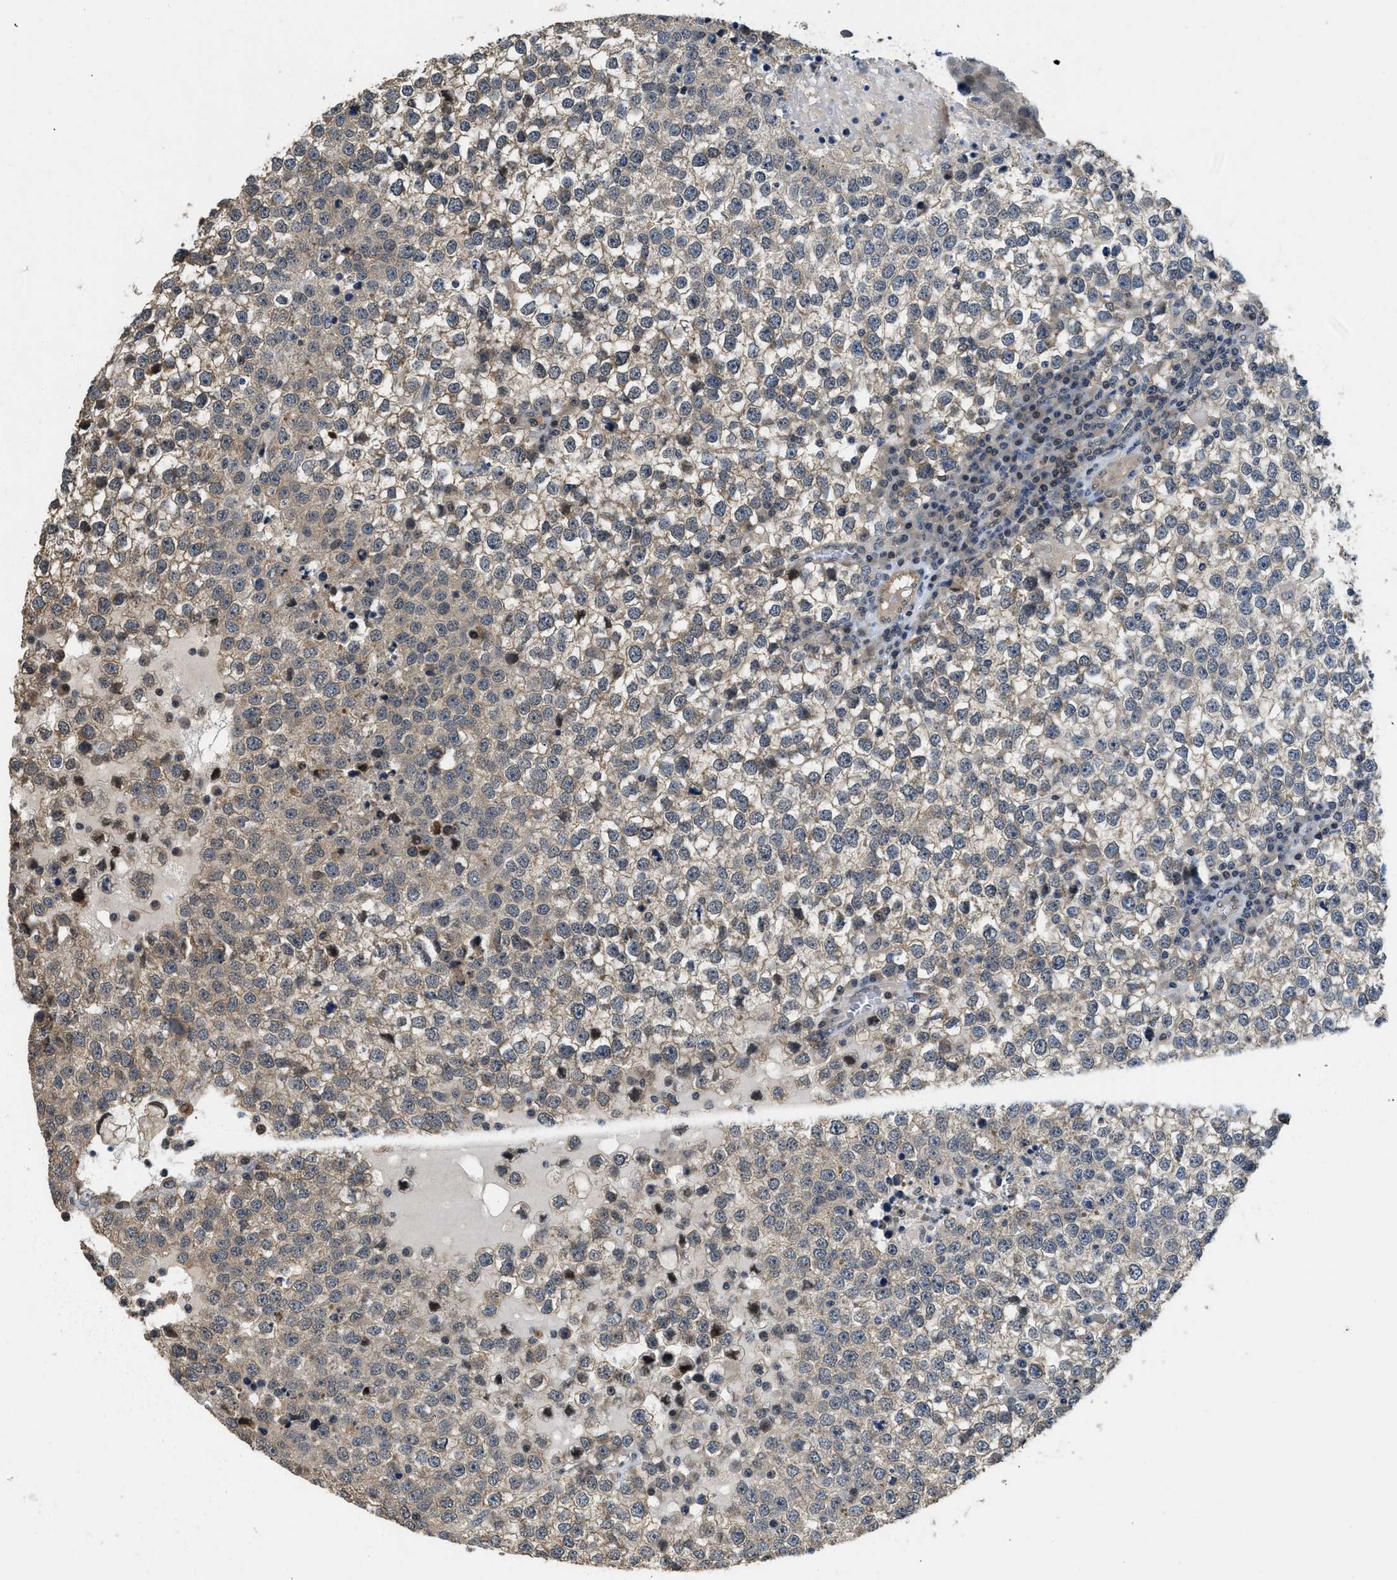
{"staining": {"intensity": "weak", "quantity": ">75%", "location": "cytoplasmic/membranous"}, "tissue": "testis cancer", "cell_type": "Tumor cells", "image_type": "cancer", "snomed": [{"axis": "morphology", "description": "Seminoma, NOS"}, {"axis": "topography", "description": "Testis"}], "caption": "Protein staining exhibits weak cytoplasmic/membranous staining in about >75% of tumor cells in testis cancer.", "gene": "TES", "patient": {"sex": "male", "age": 65}}